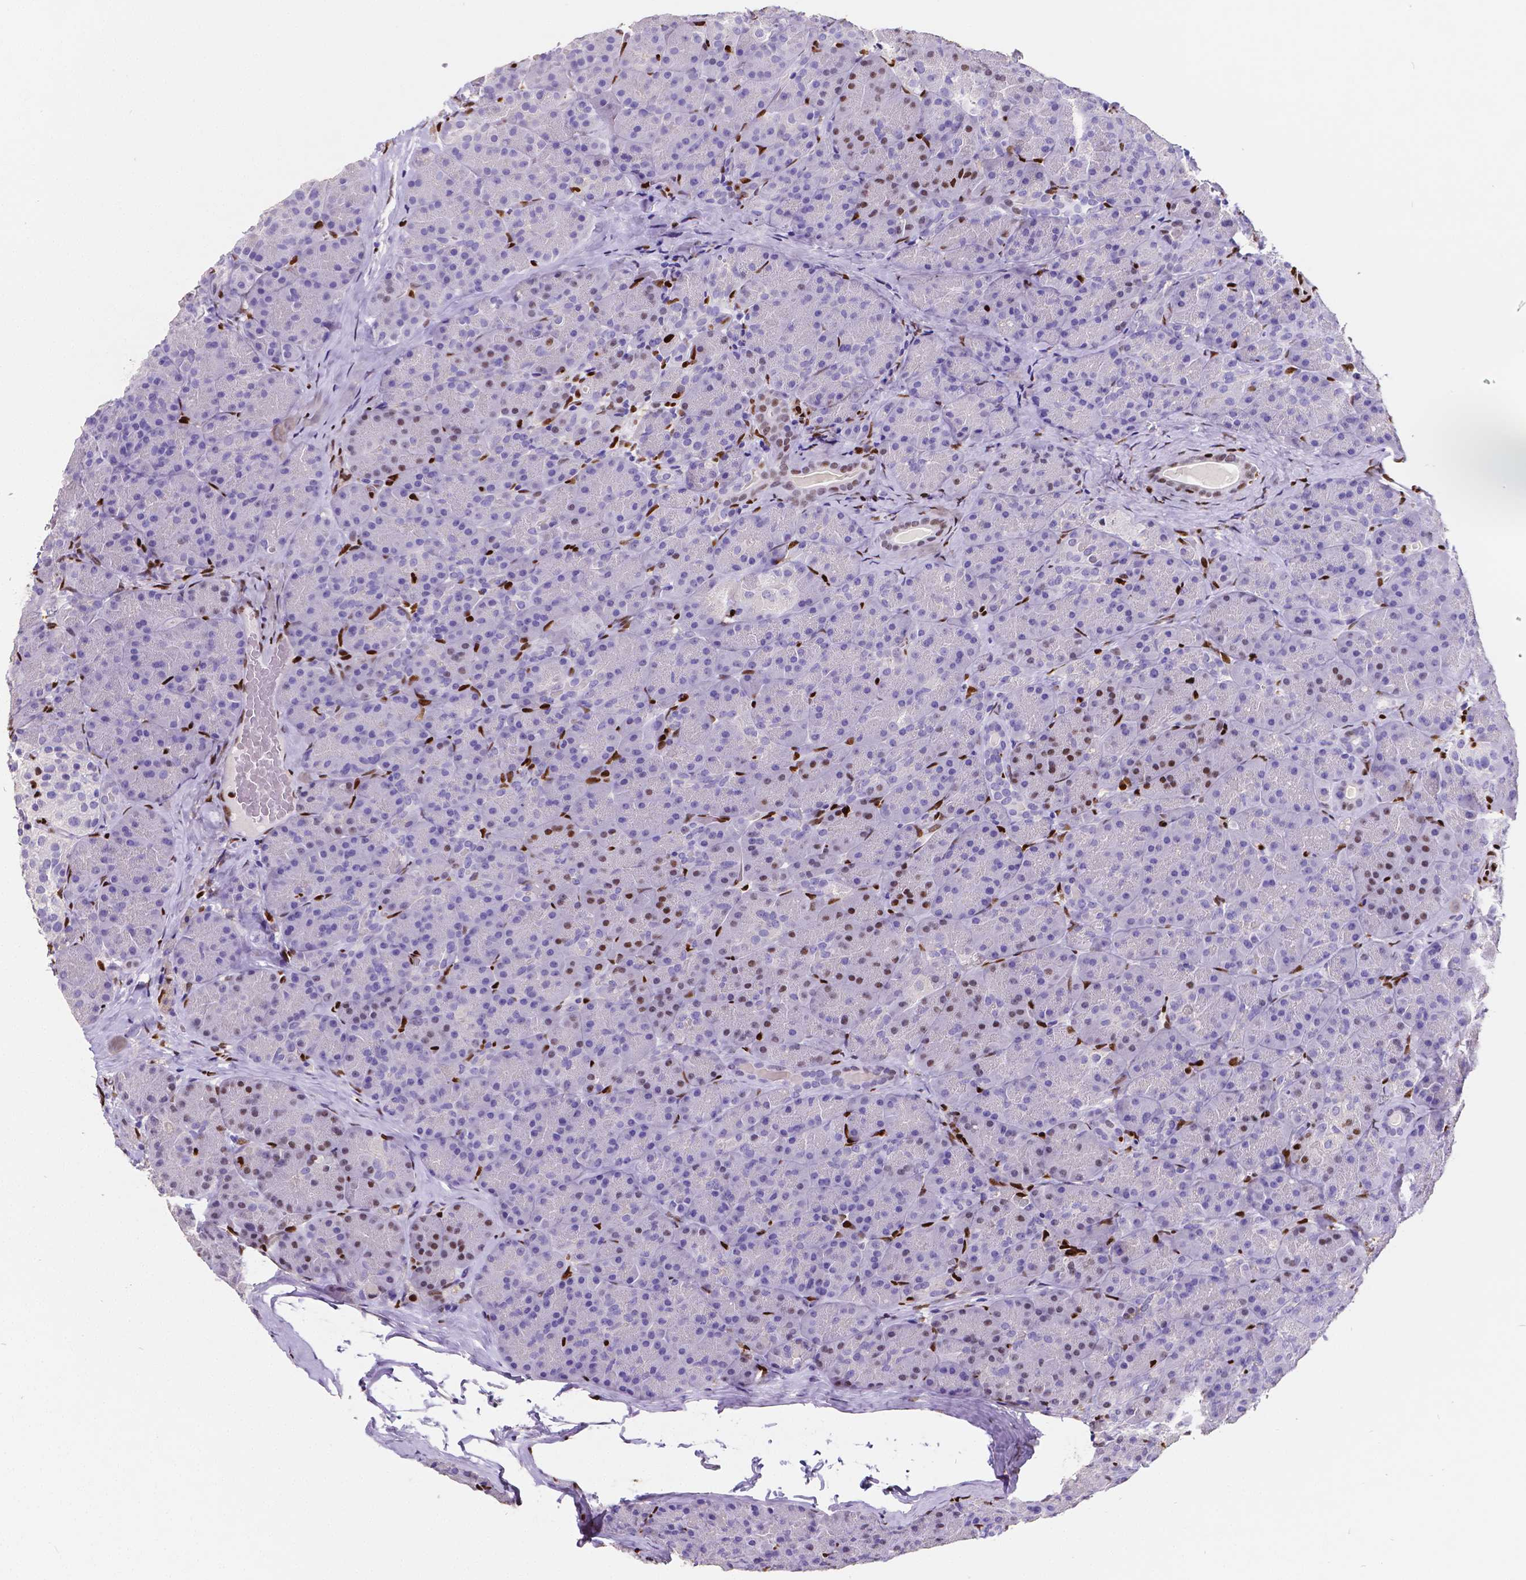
{"staining": {"intensity": "moderate", "quantity": "<25%", "location": "nuclear"}, "tissue": "pancreas", "cell_type": "Exocrine glandular cells", "image_type": "normal", "snomed": [{"axis": "morphology", "description": "Normal tissue, NOS"}, {"axis": "topography", "description": "Pancreas"}], "caption": "IHC (DAB (3,3'-diaminobenzidine)) staining of unremarkable pancreas displays moderate nuclear protein expression in about <25% of exocrine glandular cells.", "gene": "MEF2C", "patient": {"sex": "male", "age": 57}}